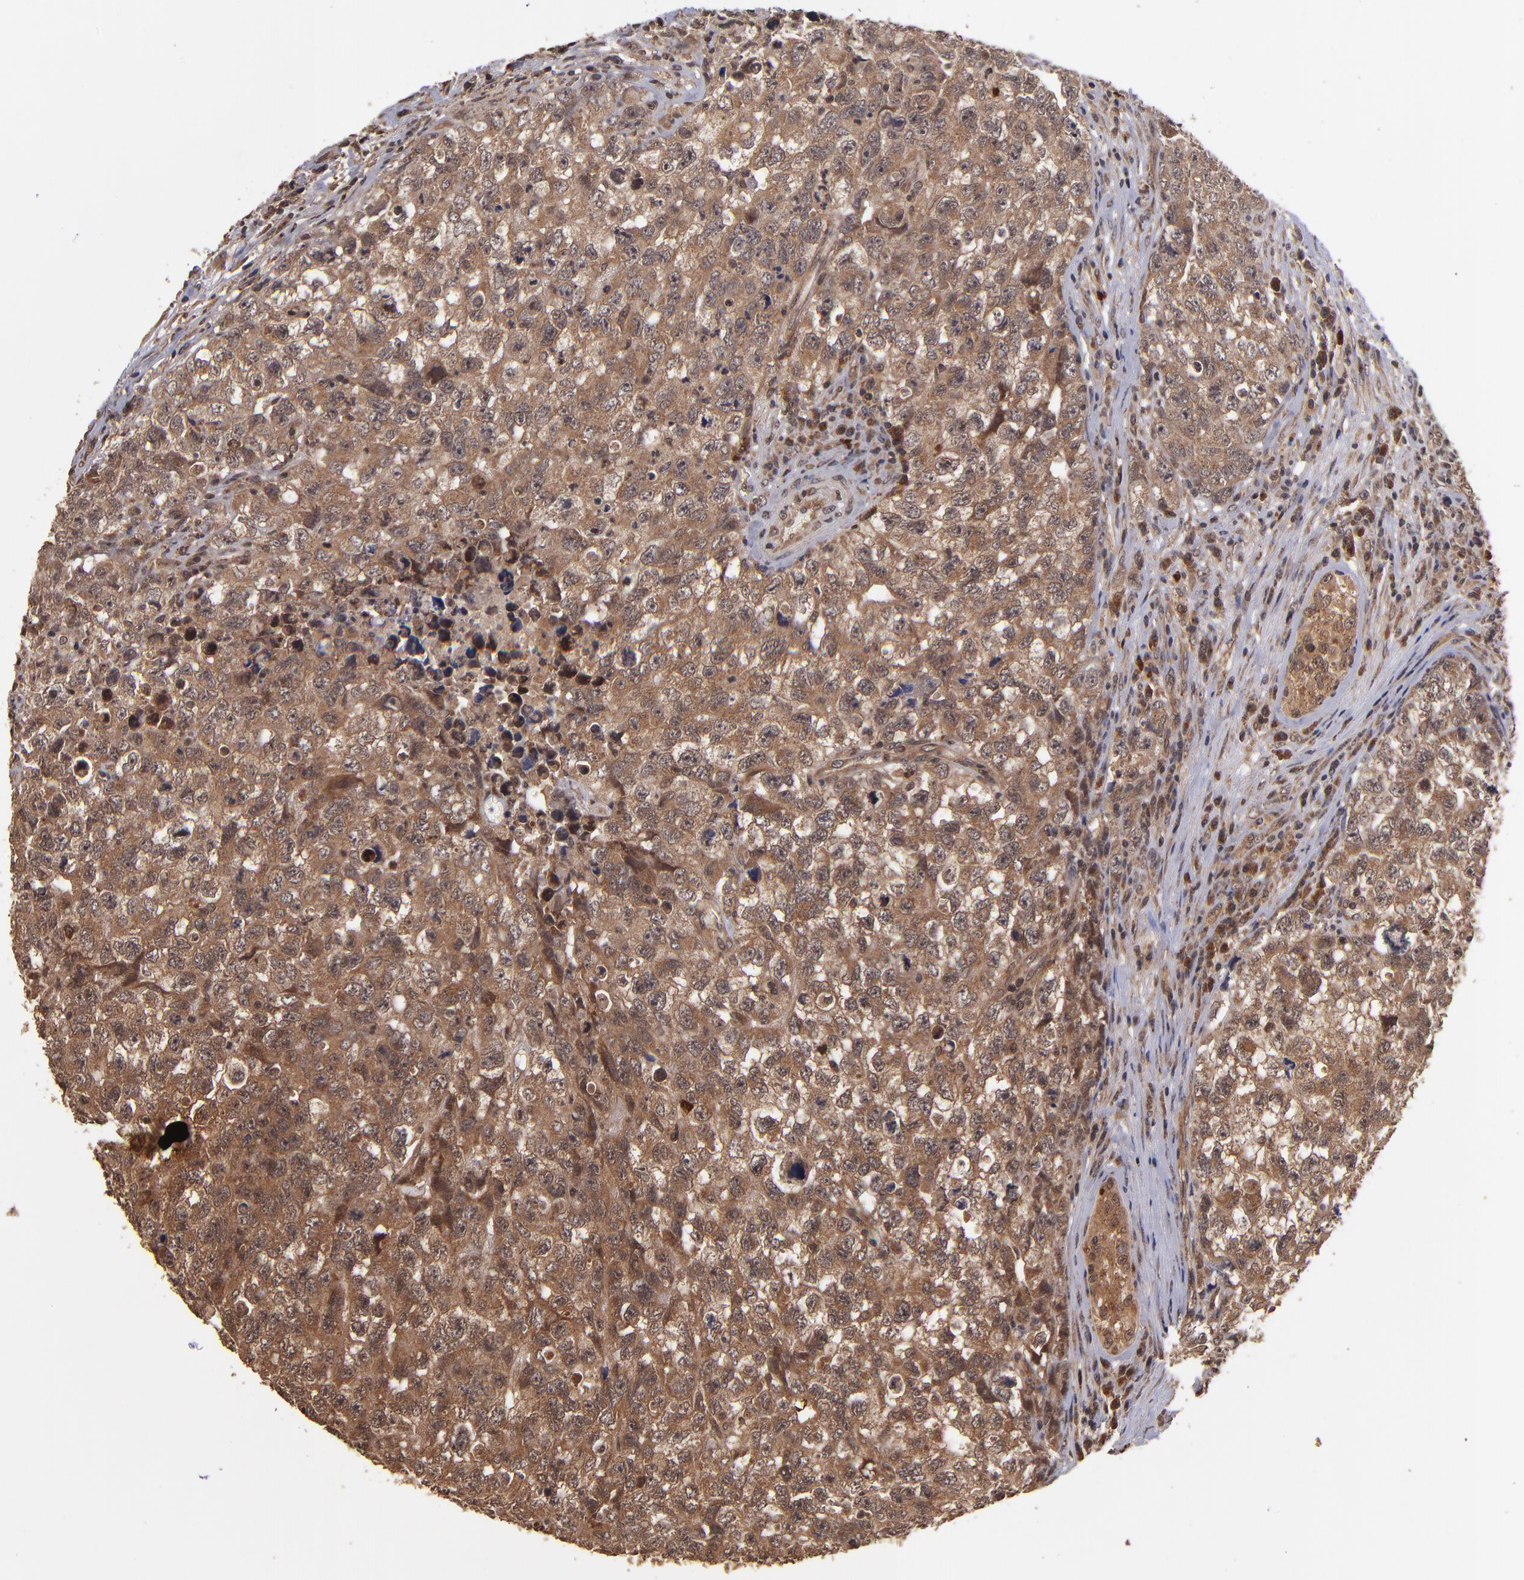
{"staining": {"intensity": "moderate", "quantity": ">75%", "location": "cytoplasmic/membranous"}, "tissue": "testis cancer", "cell_type": "Tumor cells", "image_type": "cancer", "snomed": [{"axis": "morphology", "description": "Carcinoma, Embryonal, NOS"}, {"axis": "topography", "description": "Testis"}], "caption": "Moderate cytoplasmic/membranous positivity is identified in about >75% of tumor cells in testis cancer (embryonal carcinoma). Ihc stains the protein in brown and the nuclei are stained blue.", "gene": "NFE2L2", "patient": {"sex": "male", "age": 31}}